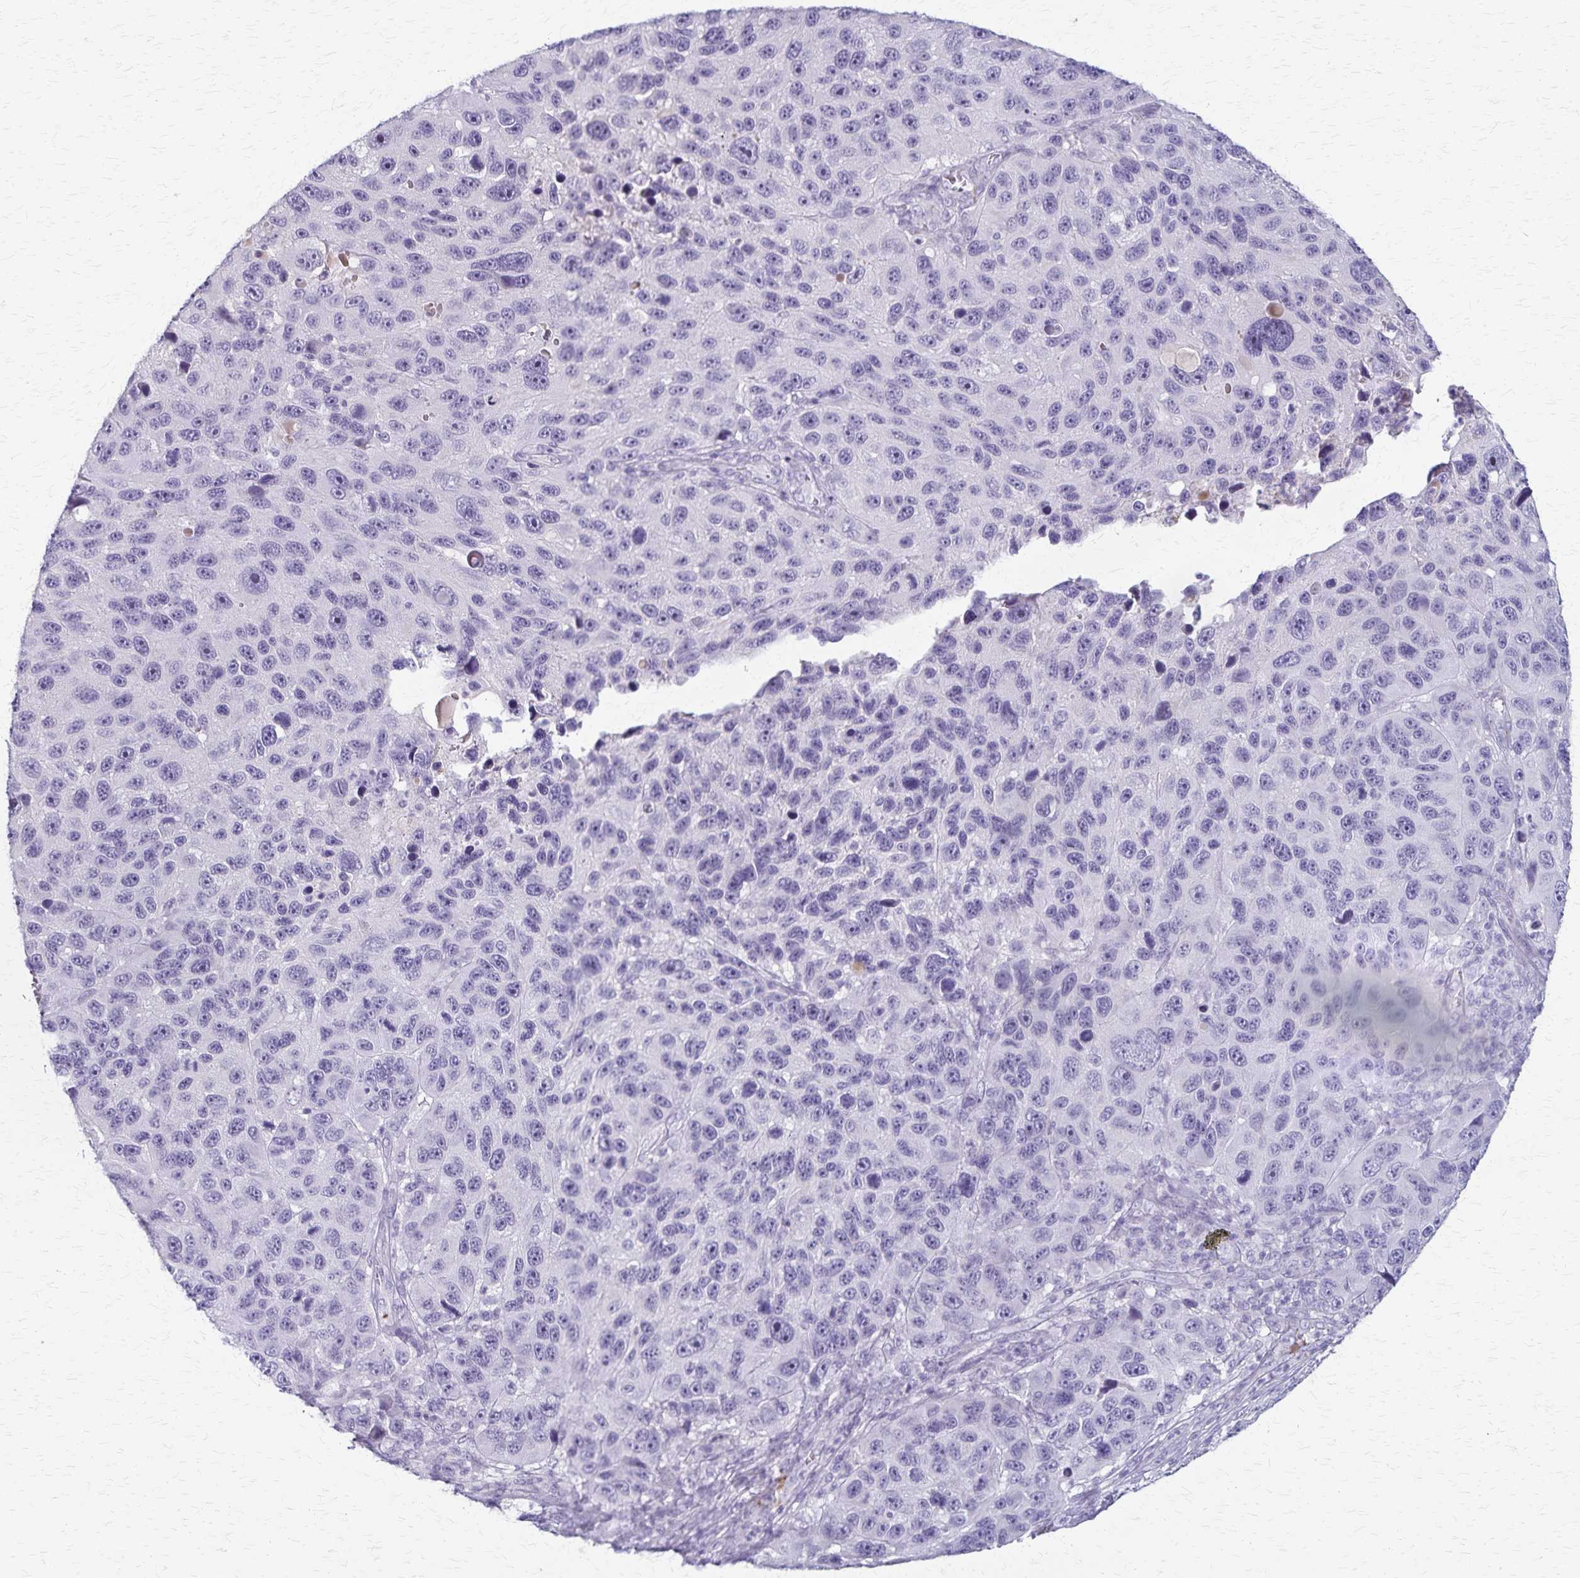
{"staining": {"intensity": "negative", "quantity": "none", "location": "none"}, "tissue": "melanoma", "cell_type": "Tumor cells", "image_type": "cancer", "snomed": [{"axis": "morphology", "description": "Malignant melanoma, NOS"}, {"axis": "topography", "description": "Skin"}], "caption": "This is an immunohistochemistry photomicrograph of human malignant melanoma. There is no expression in tumor cells.", "gene": "RASL10B", "patient": {"sex": "male", "age": 53}}